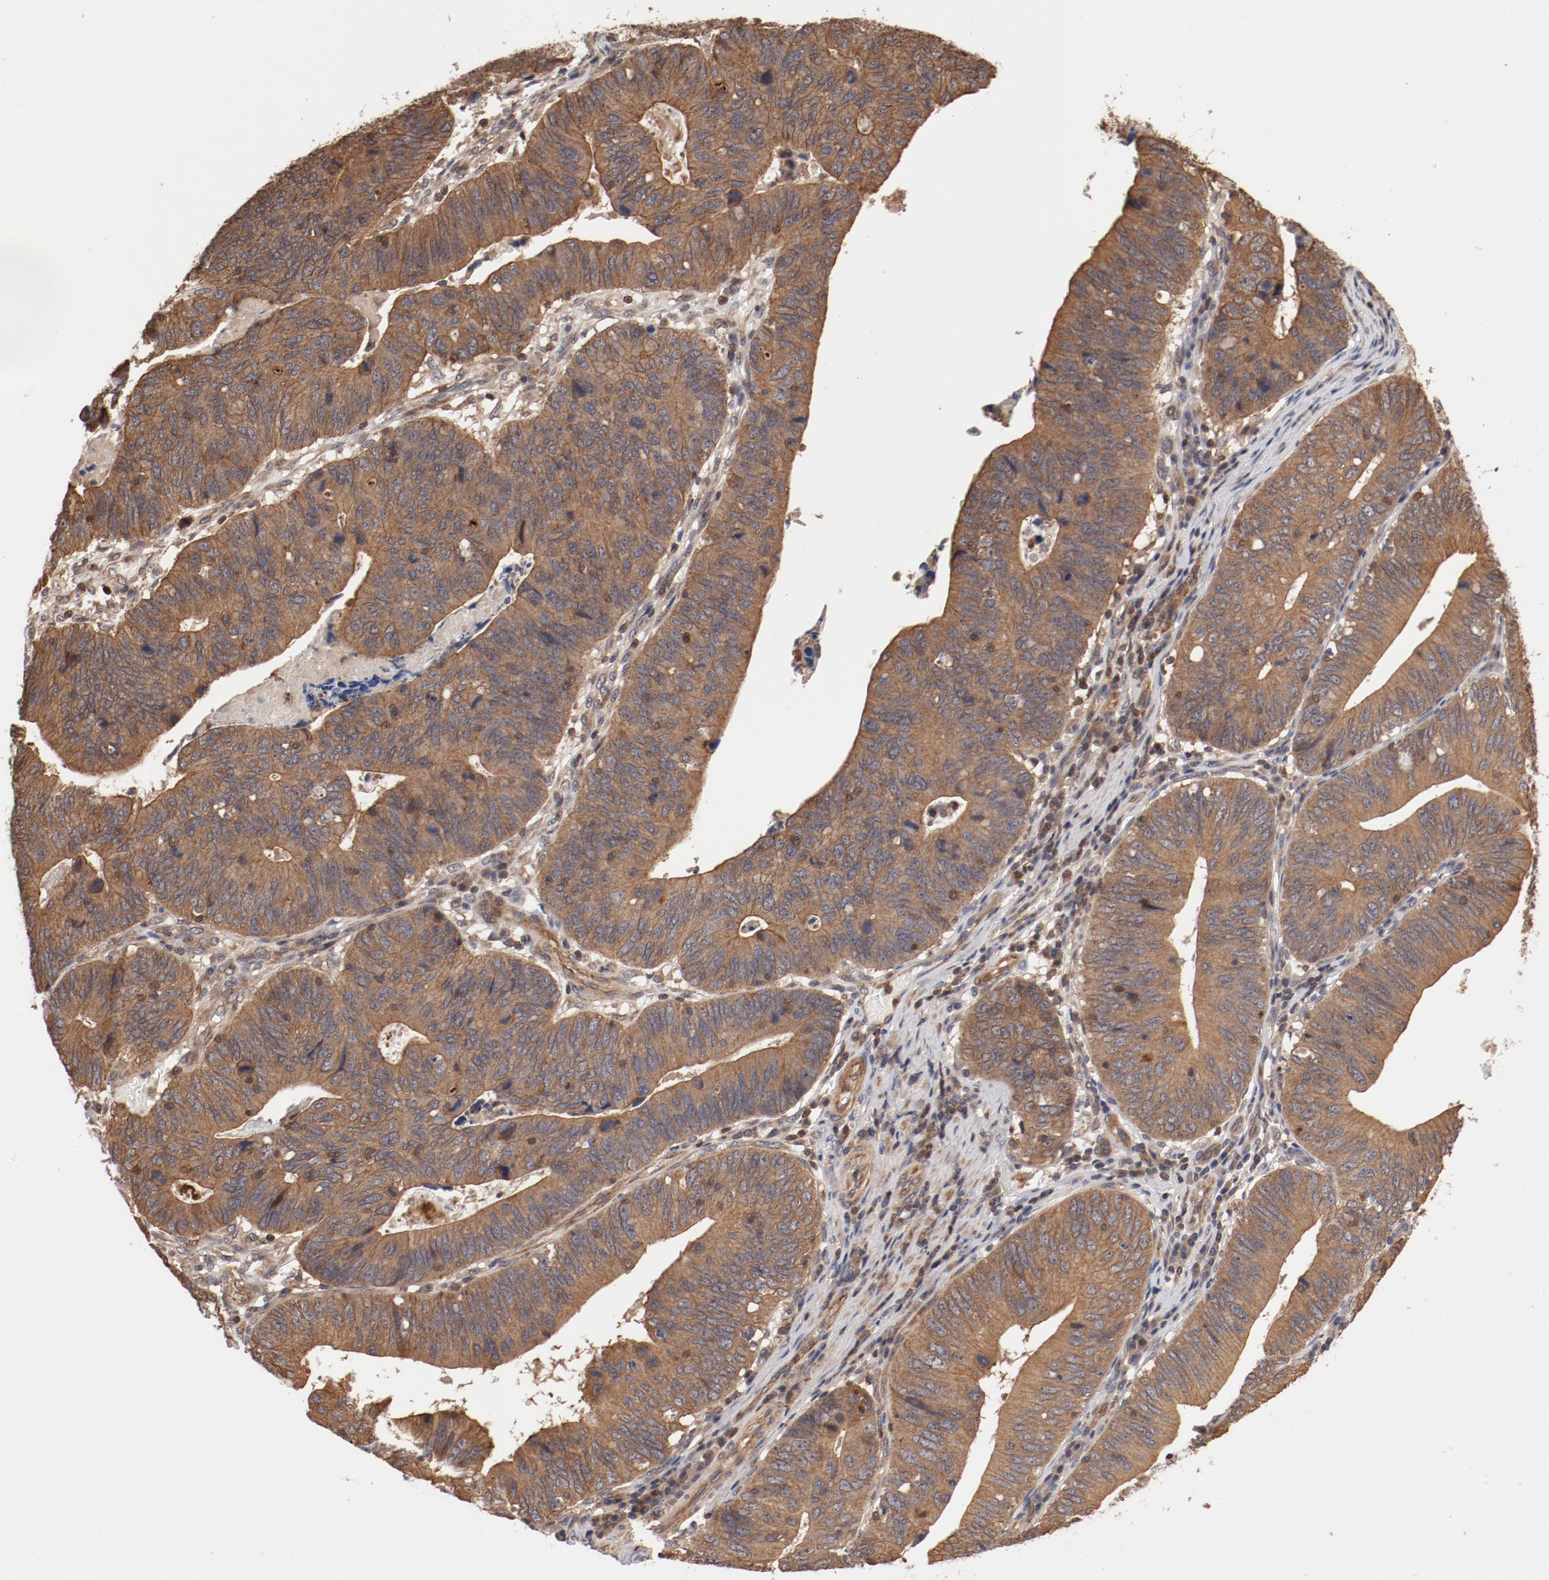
{"staining": {"intensity": "moderate", "quantity": ">75%", "location": "cytoplasmic/membranous"}, "tissue": "stomach cancer", "cell_type": "Tumor cells", "image_type": "cancer", "snomed": [{"axis": "morphology", "description": "Adenocarcinoma, NOS"}, {"axis": "topography", "description": "Stomach"}], "caption": "Immunohistochemistry micrograph of neoplastic tissue: stomach cancer stained using IHC demonstrates medium levels of moderate protein expression localized specifically in the cytoplasmic/membranous of tumor cells, appearing as a cytoplasmic/membranous brown color.", "gene": "GUF1", "patient": {"sex": "male", "age": 59}}